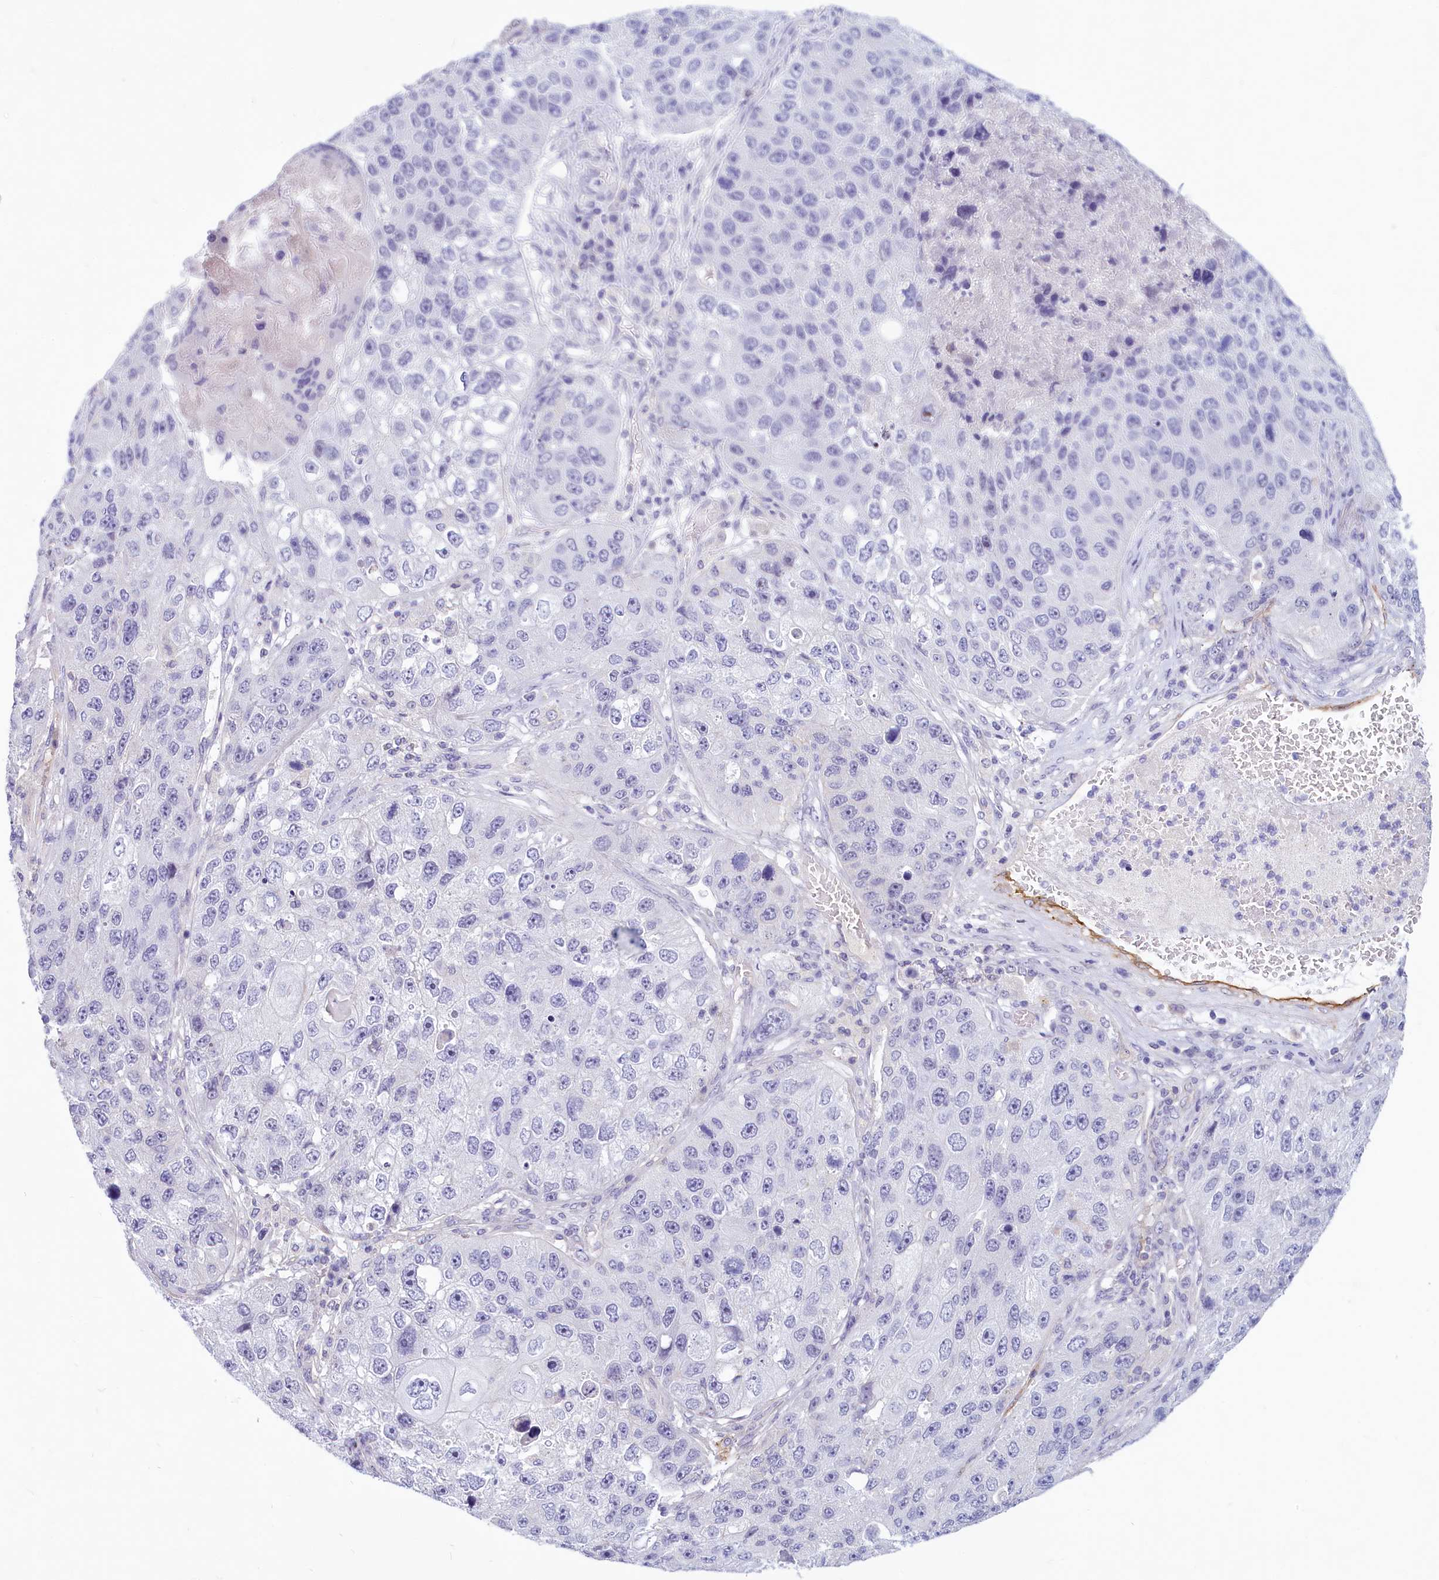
{"staining": {"intensity": "negative", "quantity": "none", "location": "none"}, "tissue": "lung cancer", "cell_type": "Tumor cells", "image_type": "cancer", "snomed": [{"axis": "morphology", "description": "Squamous cell carcinoma, NOS"}, {"axis": "topography", "description": "Lung"}], "caption": "Micrograph shows no significant protein positivity in tumor cells of lung cancer (squamous cell carcinoma).", "gene": "PROCR", "patient": {"sex": "male", "age": 61}}